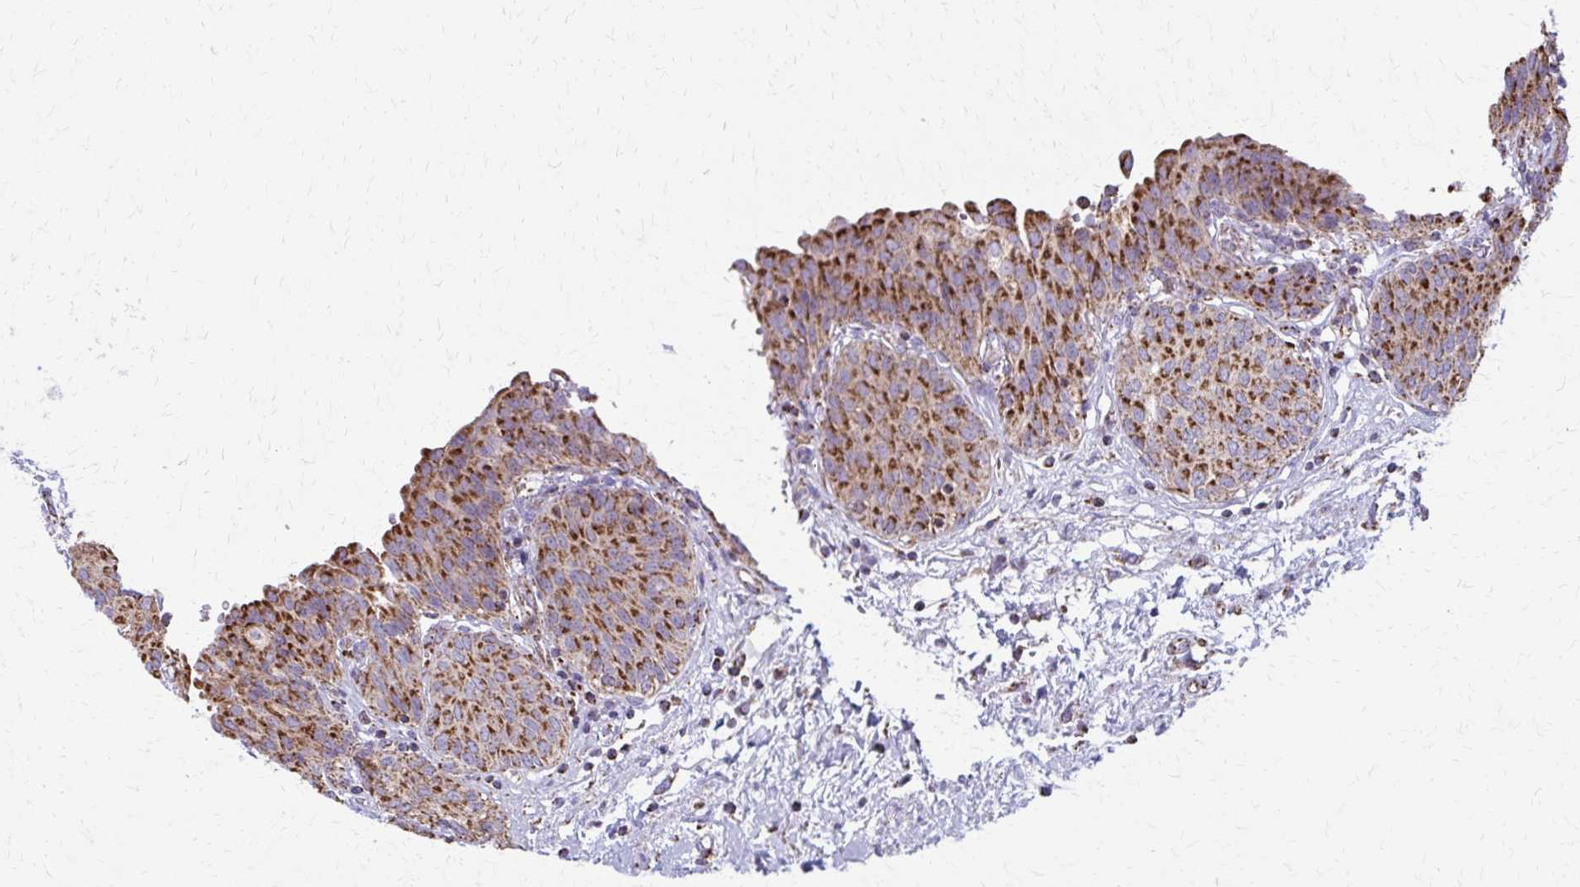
{"staining": {"intensity": "strong", "quantity": ">75%", "location": "cytoplasmic/membranous"}, "tissue": "urinary bladder", "cell_type": "Urothelial cells", "image_type": "normal", "snomed": [{"axis": "morphology", "description": "Normal tissue, NOS"}, {"axis": "topography", "description": "Urinary bladder"}], "caption": "Brown immunohistochemical staining in normal human urinary bladder demonstrates strong cytoplasmic/membranous expression in about >75% of urothelial cells. The staining was performed using DAB (3,3'-diaminobenzidine), with brown indicating positive protein expression. Nuclei are stained blue with hematoxylin.", "gene": "TVP23A", "patient": {"sex": "male", "age": 68}}